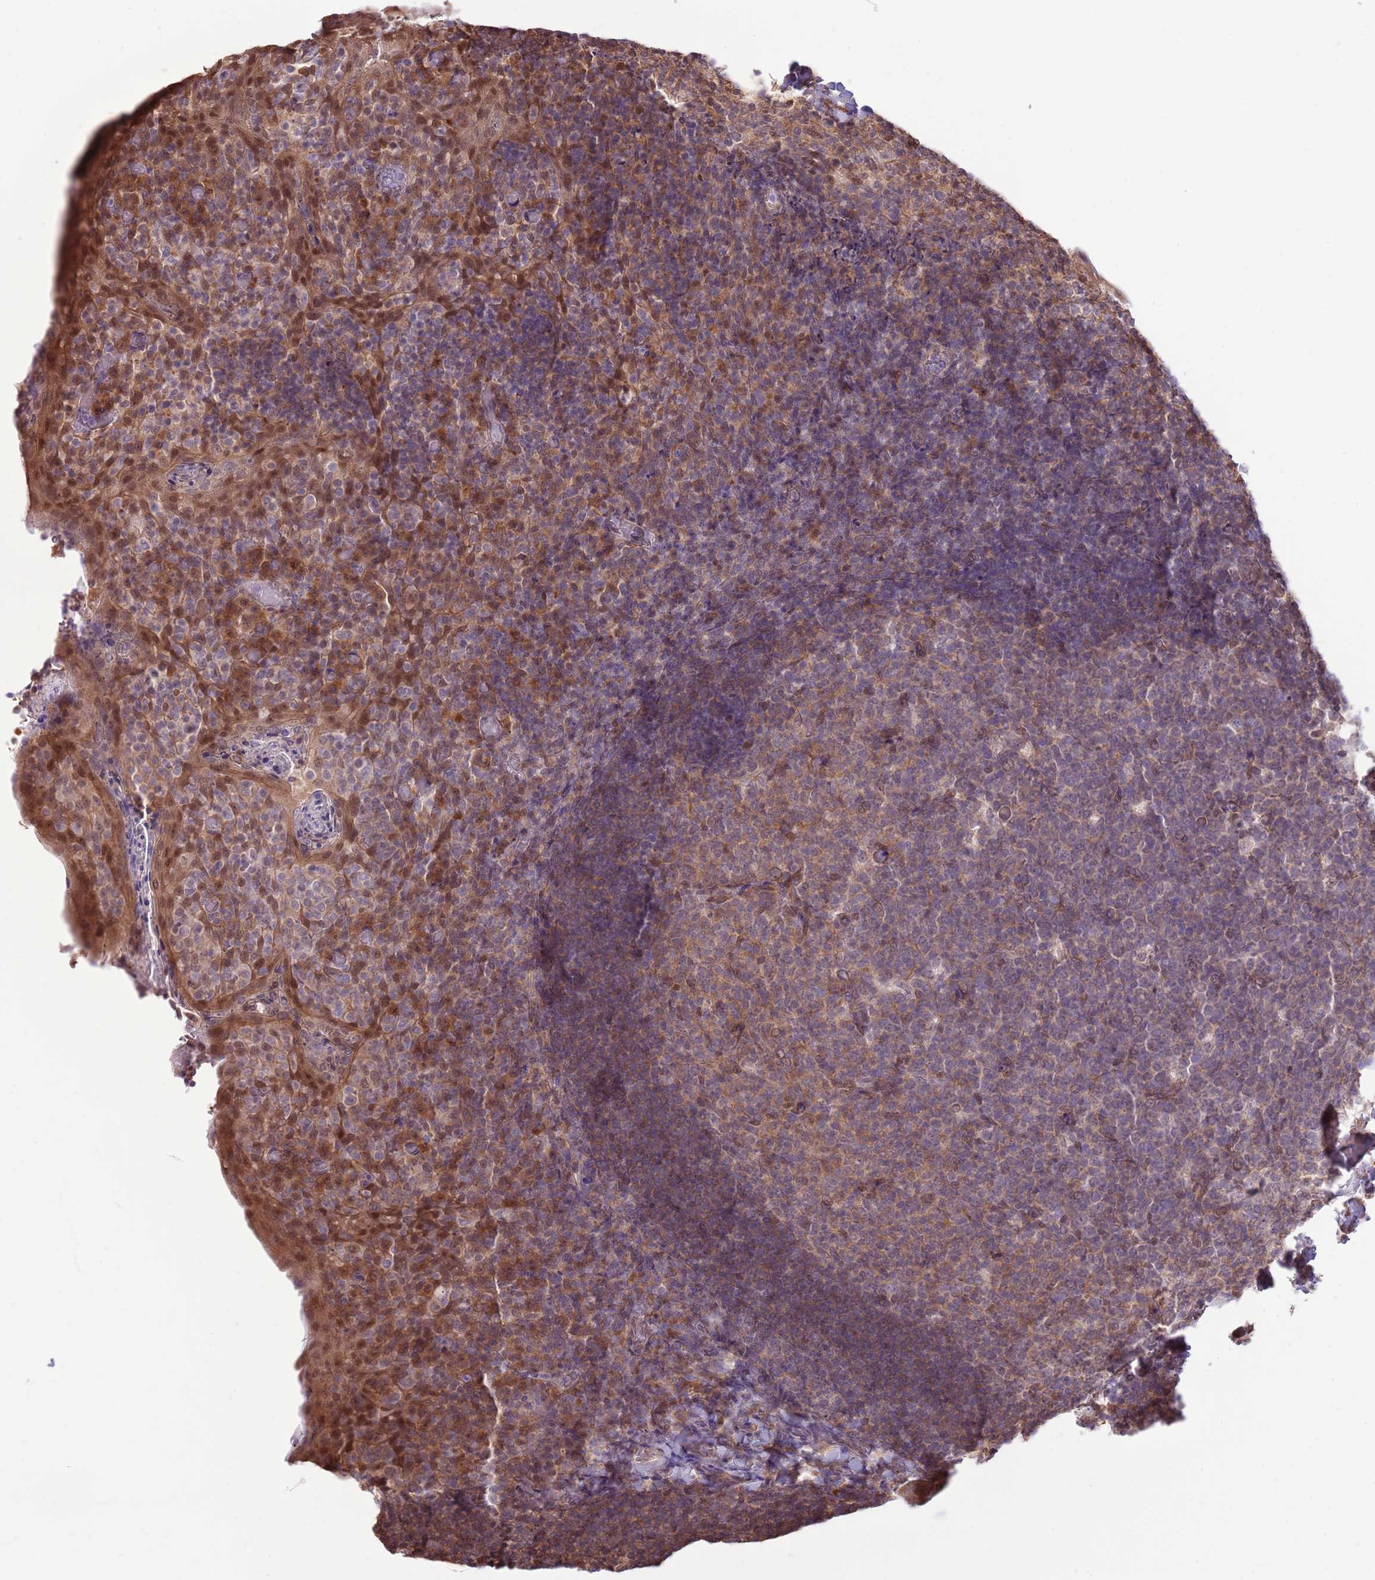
{"staining": {"intensity": "moderate", "quantity": "<25%", "location": "cytoplasmic/membranous,nuclear"}, "tissue": "tonsil", "cell_type": "Germinal center cells", "image_type": "normal", "snomed": [{"axis": "morphology", "description": "Normal tissue, NOS"}, {"axis": "topography", "description": "Tonsil"}], "caption": "DAB immunohistochemical staining of normal tonsil reveals moderate cytoplasmic/membranous,nuclear protein positivity in about <25% of germinal center cells.", "gene": "NSFL1C", "patient": {"sex": "female", "age": 10}}